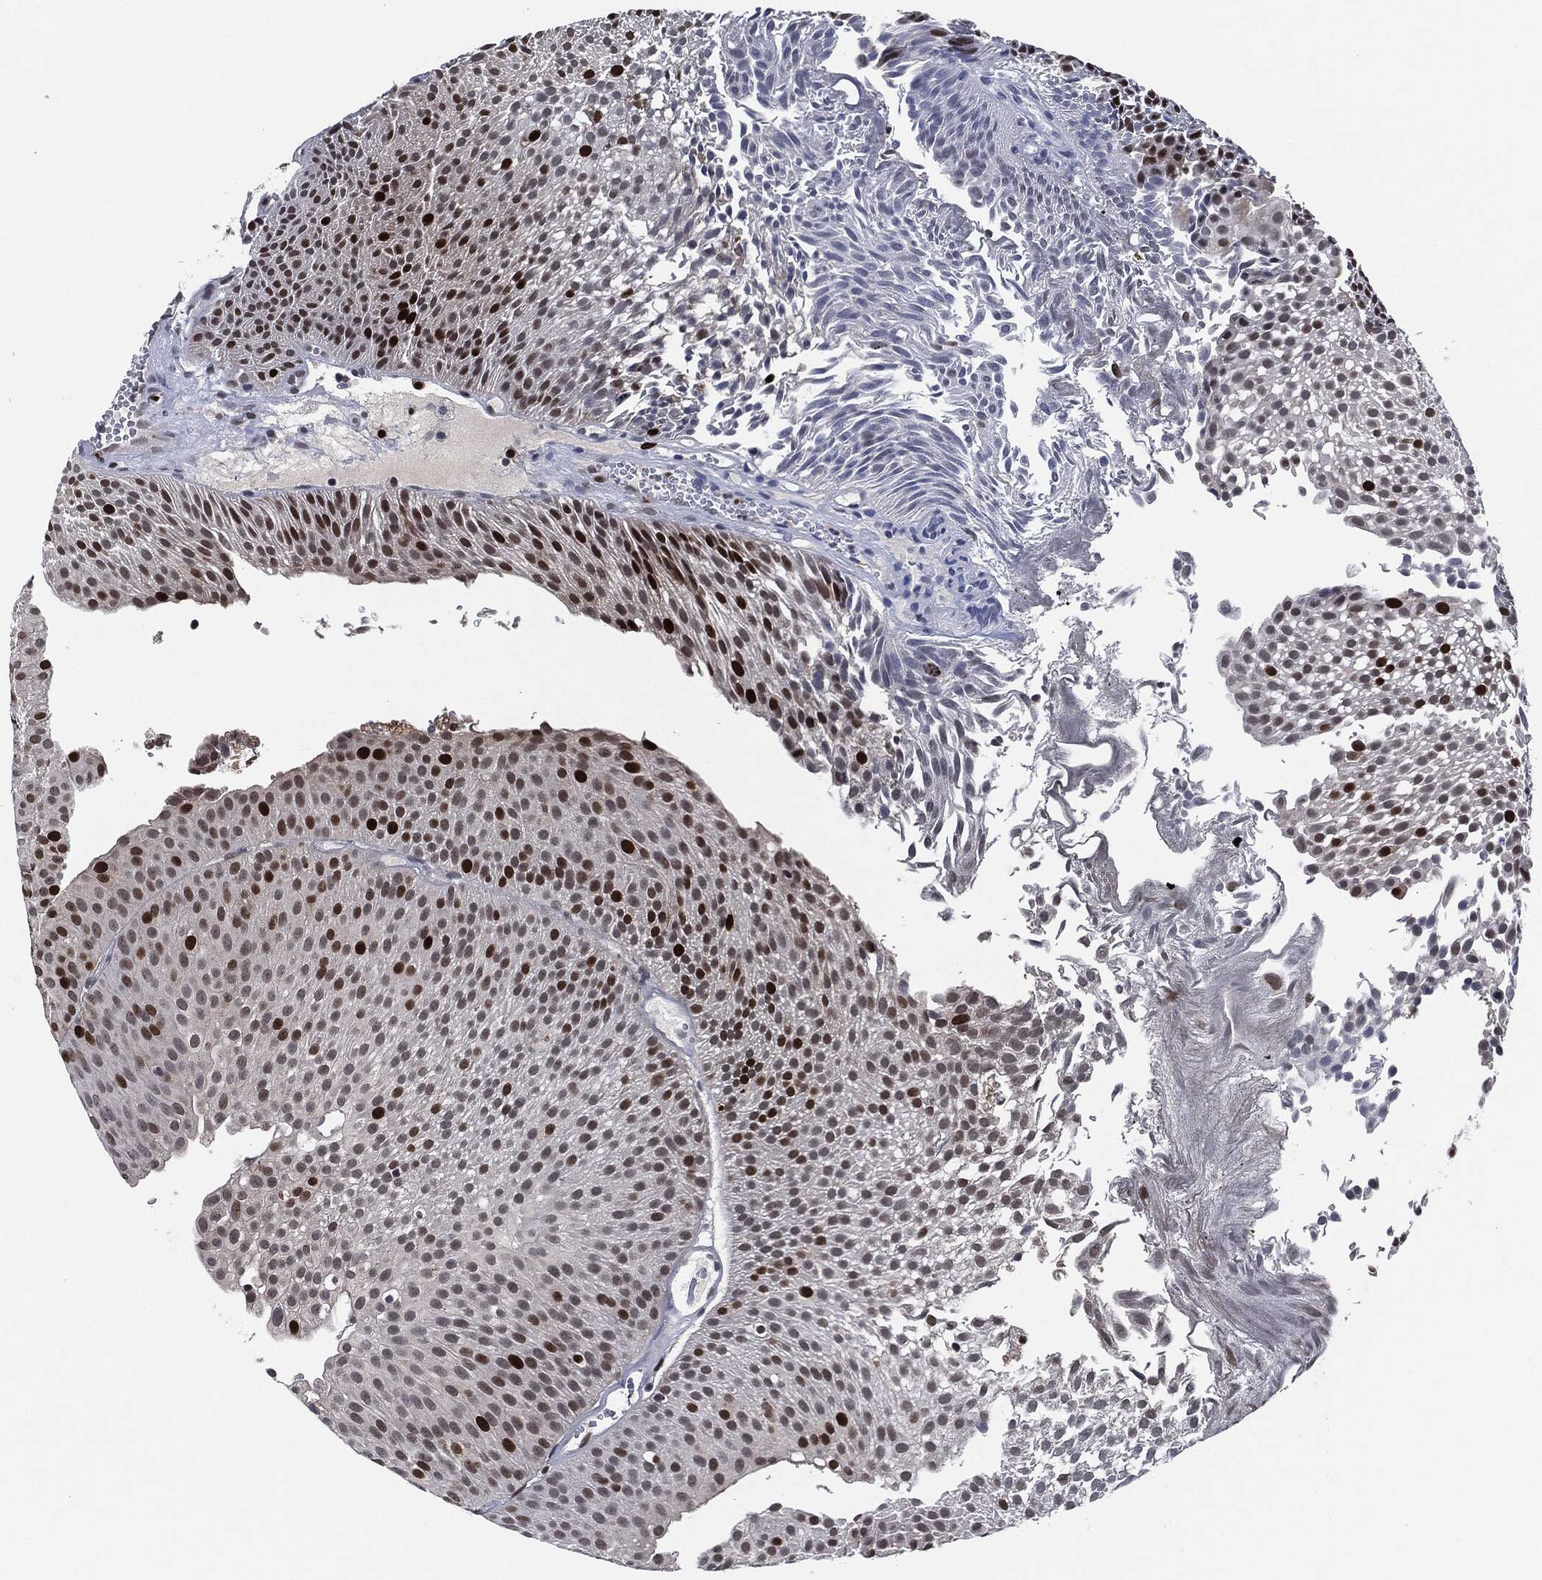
{"staining": {"intensity": "strong", "quantity": "<25%", "location": "nuclear"}, "tissue": "urothelial cancer", "cell_type": "Tumor cells", "image_type": "cancer", "snomed": [{"axis": "morphology", "description": "Urothelial carcinoma, Low grade"}, {"axis": "topography", "description": "Urinary bladder"}], "caption": "The histopathology image displays staining of urothelial cancer, revealing strong nuclear protein staining (brown color) within tumor cells.", "gene": "PCNA", "patient": {"sex": "male", "age": 65}}